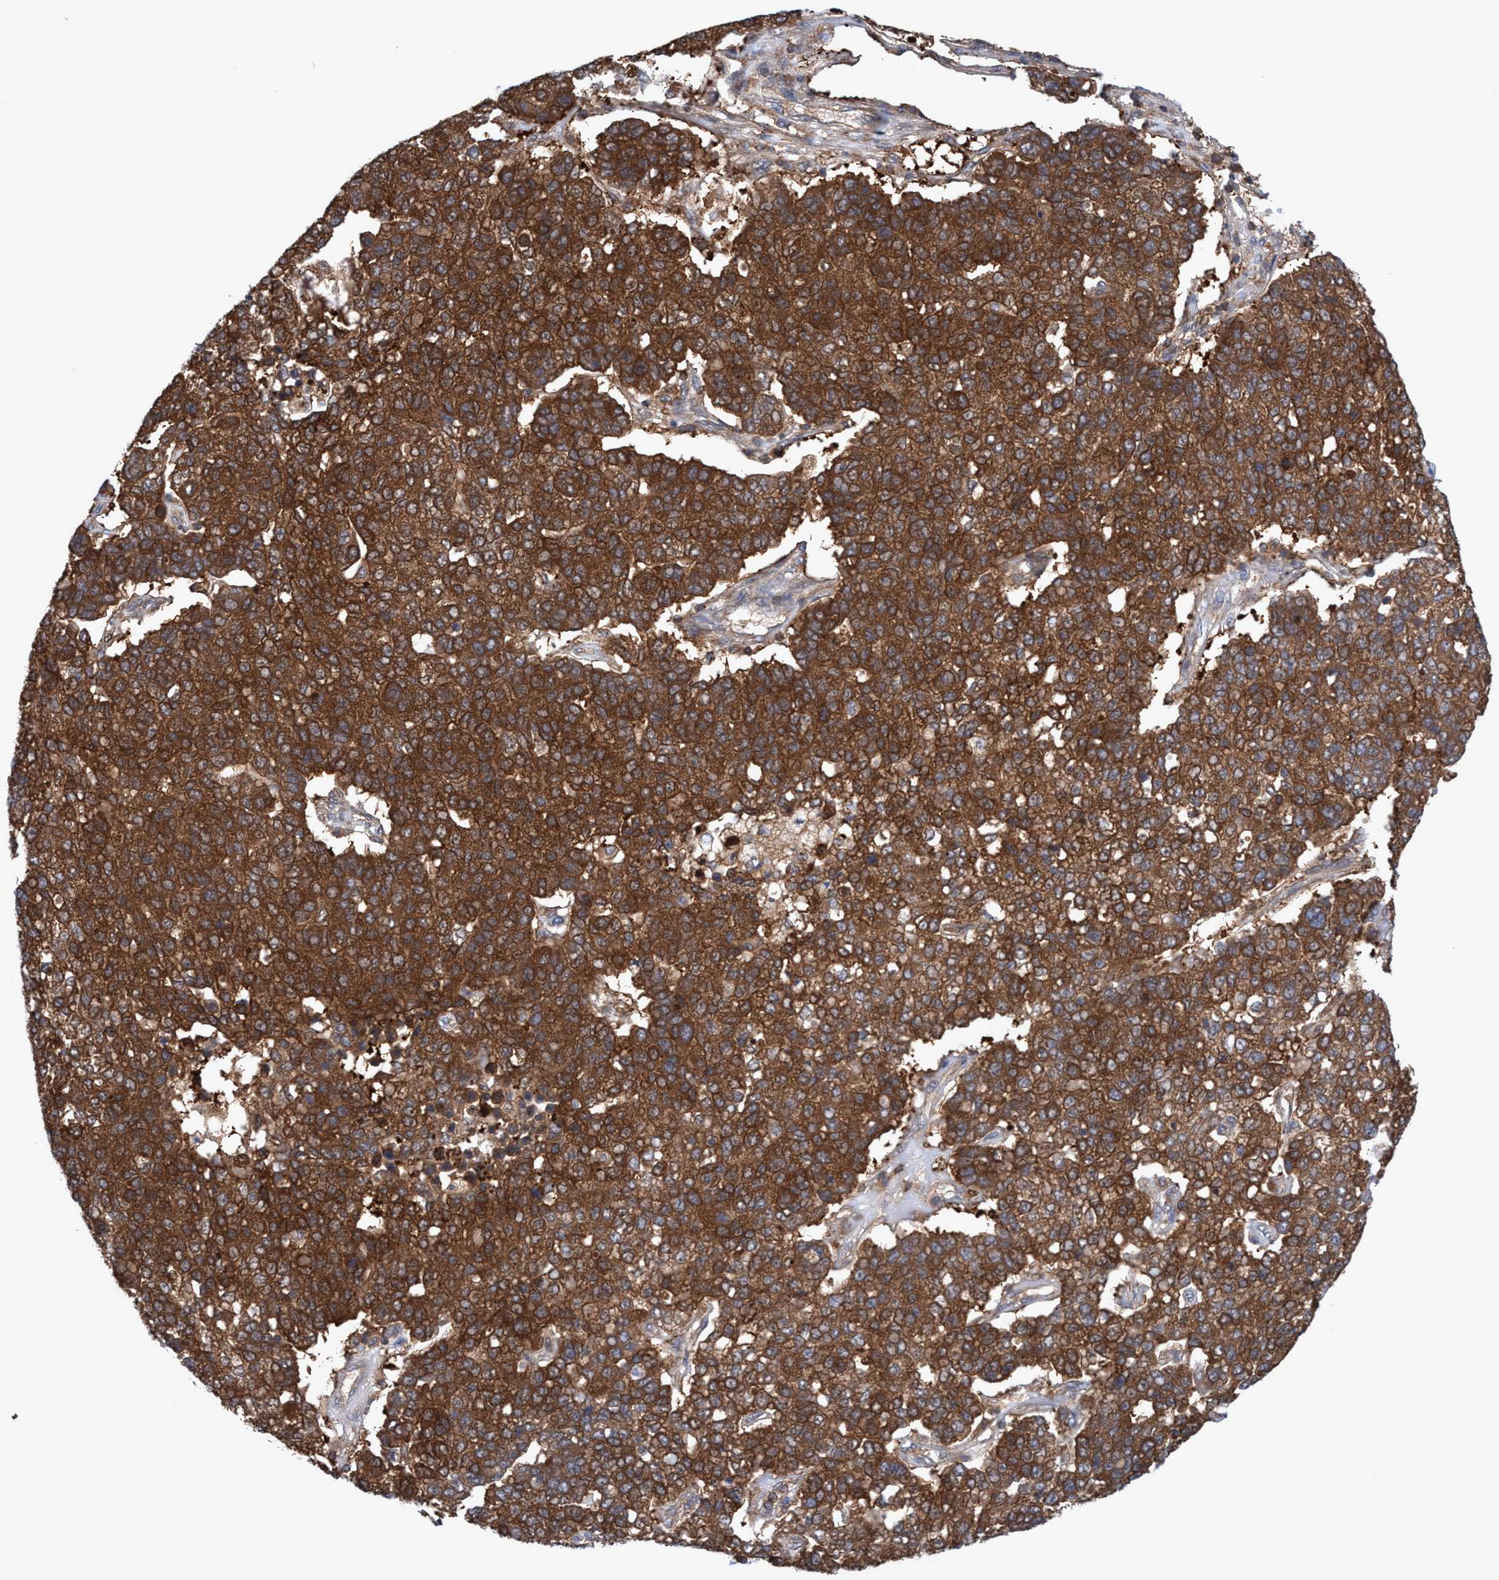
{"staining": {"intensity": "strong", "quantity": ">75%", "location": "cytoplasmic/membranous"}, "tissue": "pancreatic cancer", "cell_type": "Tumor cells", "image_type": "cancer", "snomed": [{"axis": "morphology", "description": "Adenocarcinoma, NOS"}, {"axis": "topography", "description": "Pancreas"}], "caption": "The immunohistochemical stain highlights strong cytoplasmic/membranous staining in tumor cells of pancreatic cancer (adenocarcinoma) tissue.", "gene": "GLOD4", "patient": {"sex": "female", "age": 61}}